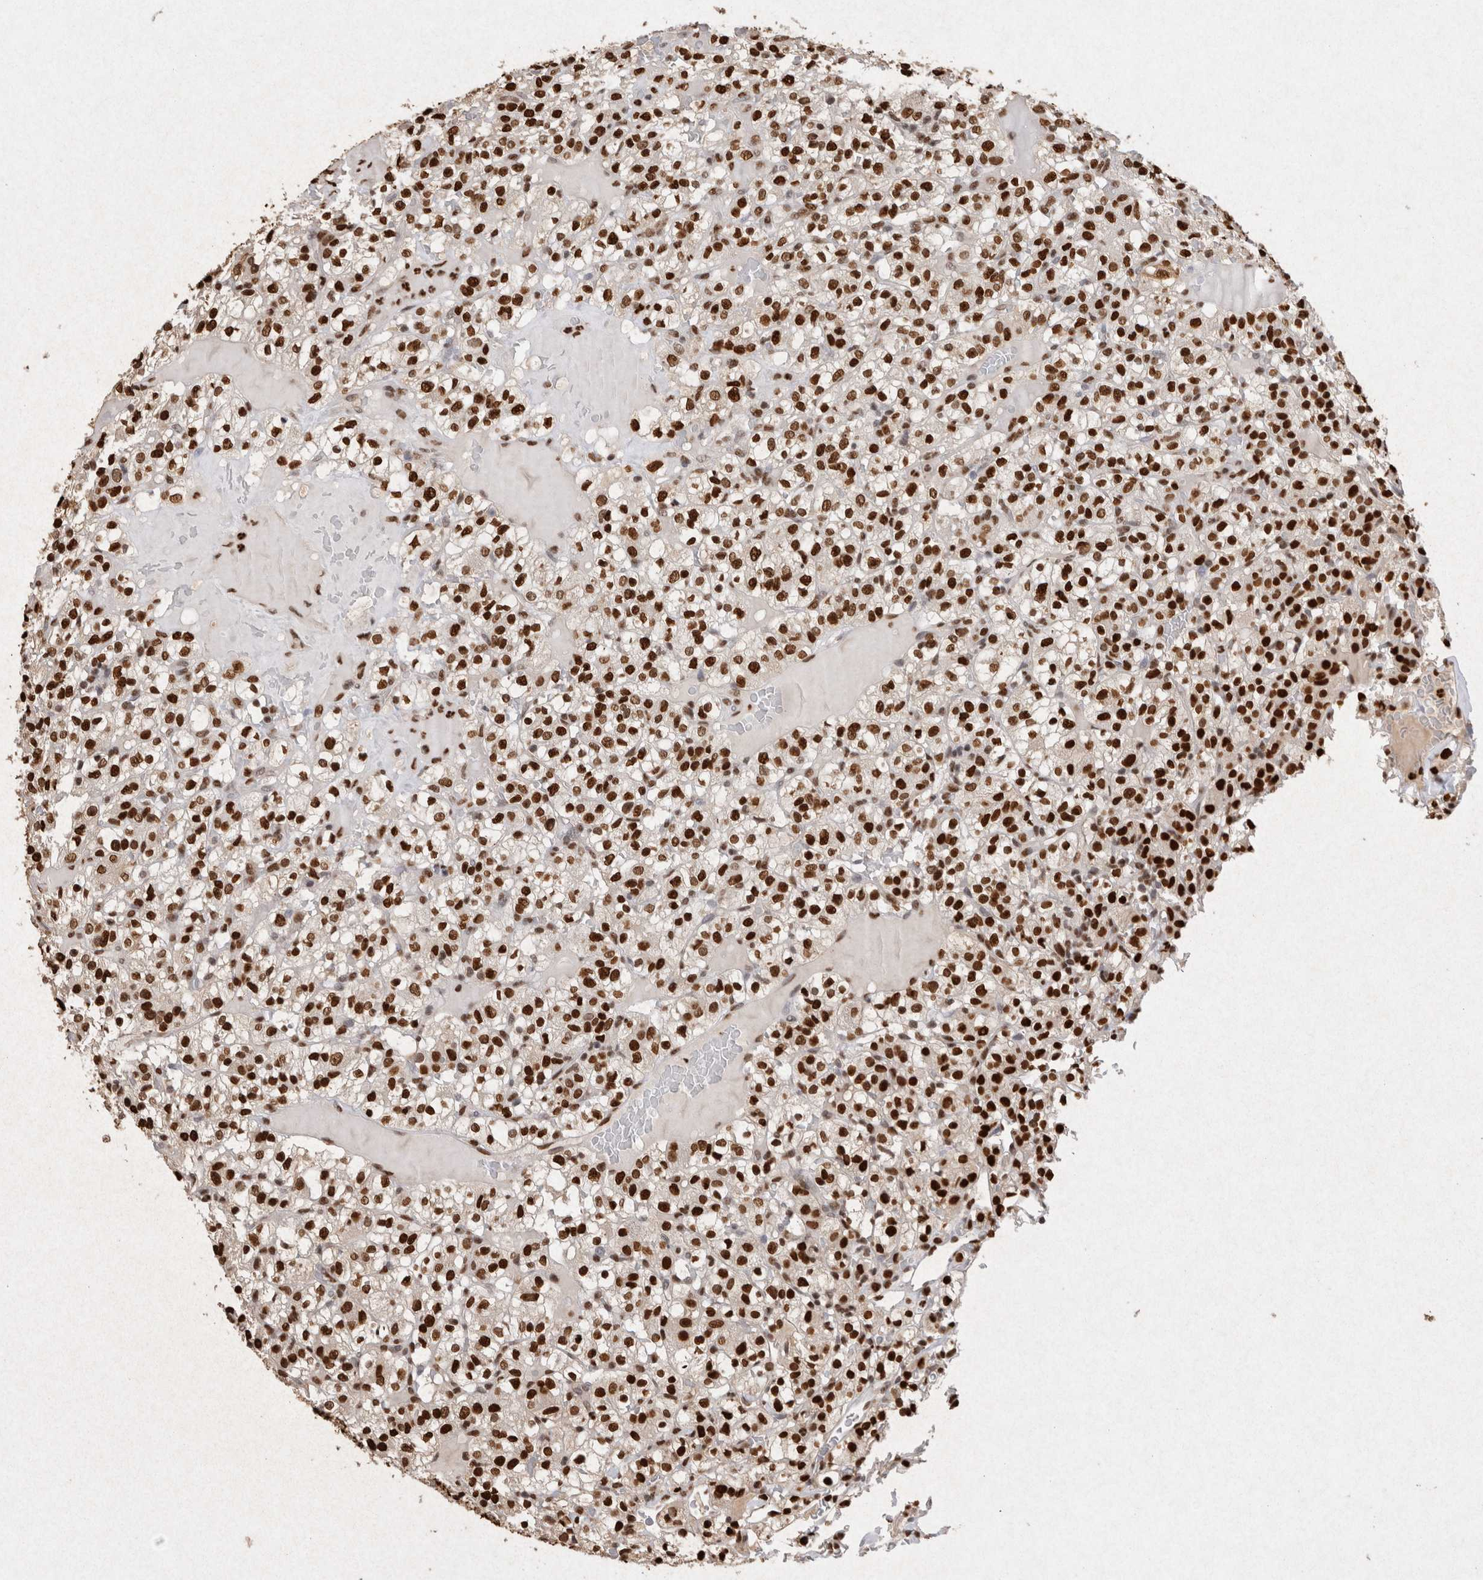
{"staining": {"intensity": "strong", "quantity": ">75%", "location": "nuclear"}, "tissue": "renal cancer", "cell_type": "Tumor cells", "image_type": "cancer", "snomed": [{"axis": "morphology", "description": "Normal tissue, NOS"}, {"axis": "morphology", "description": "Adenocarcinoma, NOS"}, {"axis": "topography", "description": "Kidney"}], "caption": "IHC of human adenocarcinoma (renal) exhibits high levels of strong nuclear staining in about >75% of tumor cells.", "gene": "HDGF", "patient": {"sex": "female", "age": 72}}